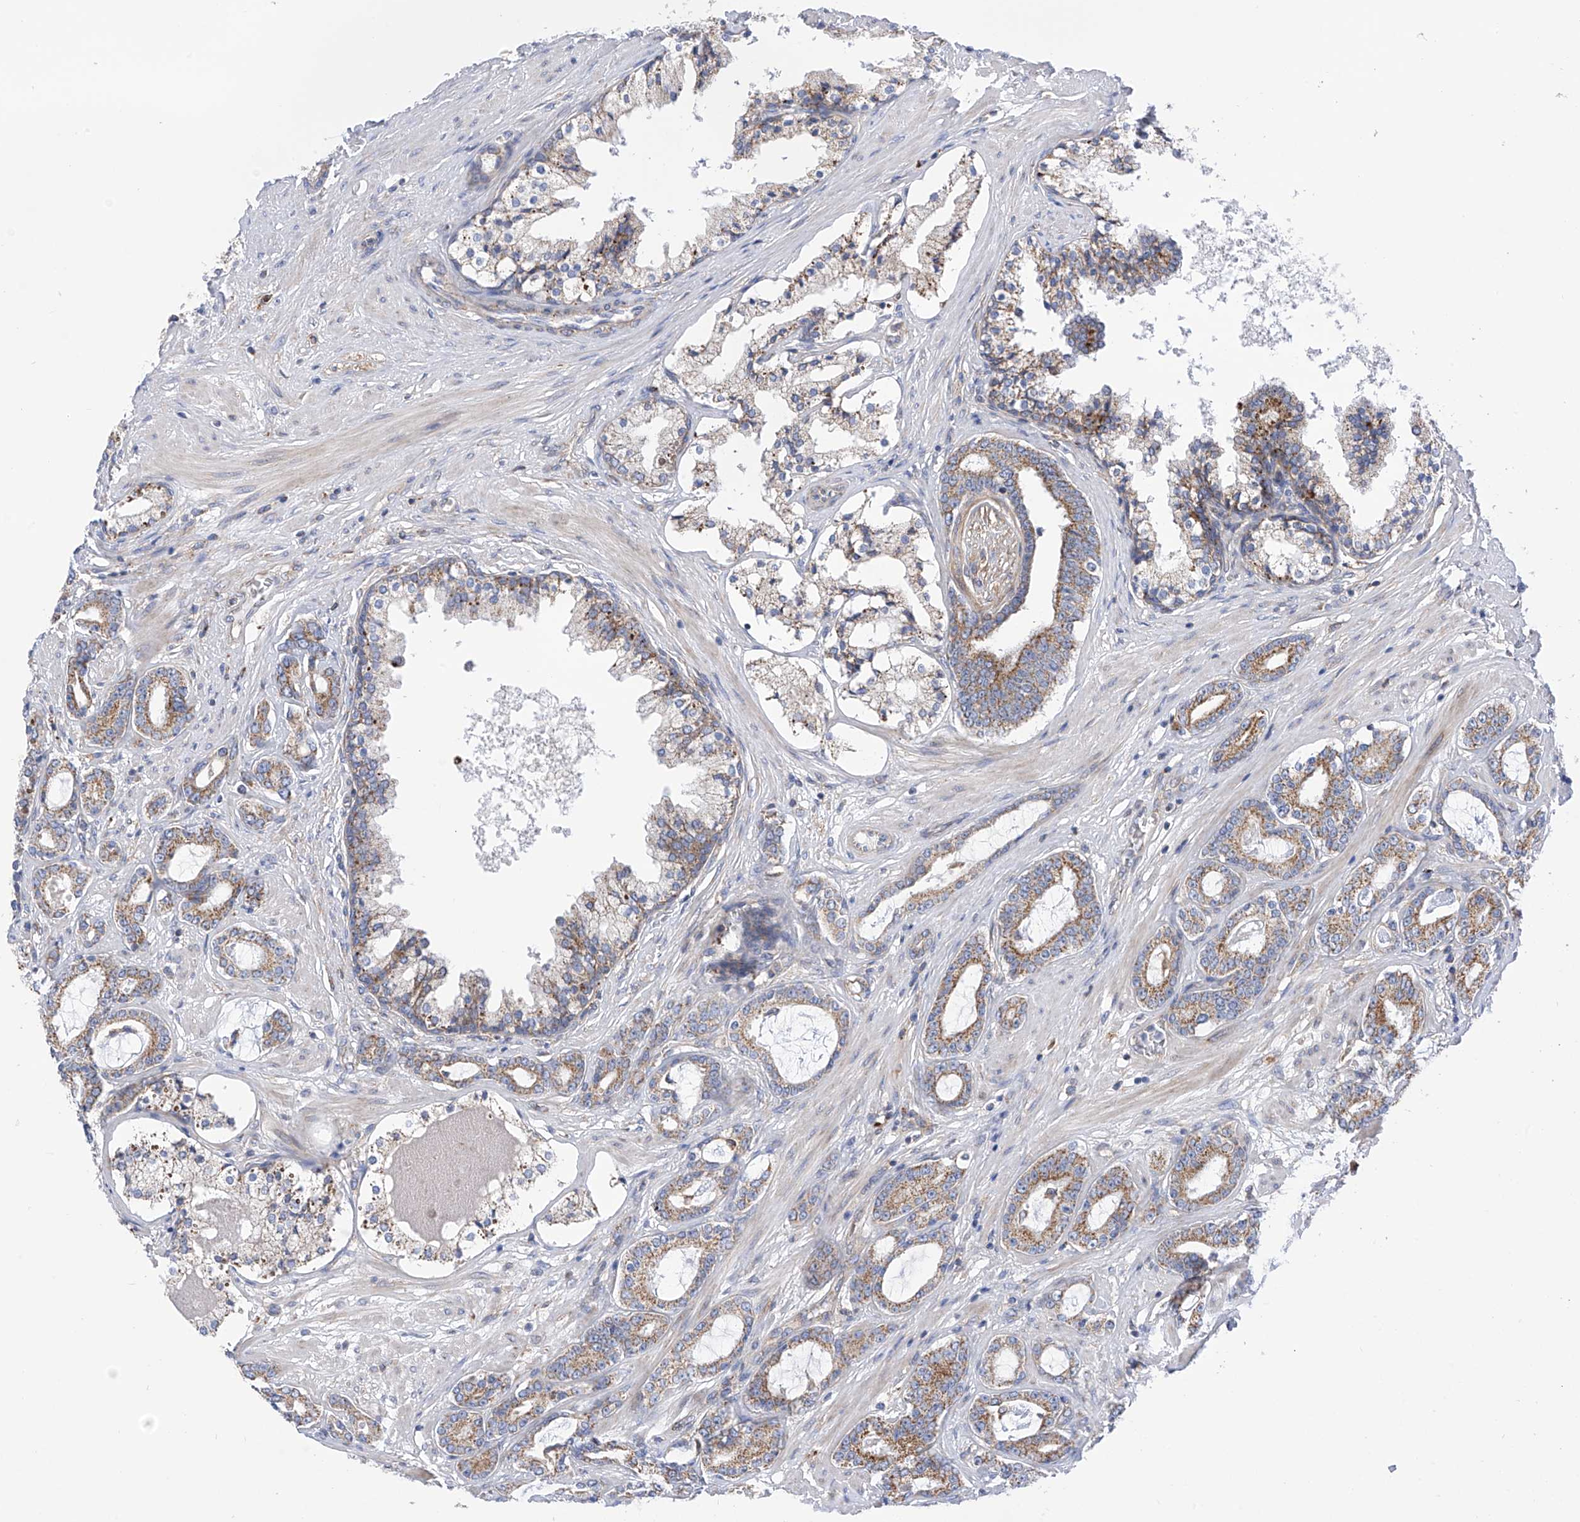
{"staining": {"intensity": "moderate", "quantity": ">75%", "location": "cytoplasmic/membranous"}, "tissue": "prostate cancer", "cell_type": "Tumor cells", "image_type": "cancer", "snomed": [{"axis": "morphology", "description": "Adenocarcinoma, High grade"}, {"axis": "topography", "description": "Prostate"}], "caption": "Immunohistochemistry of prostate cancer shows medium levels of moderate cytoplasmic/membranous expression in about >75% of tumor cells.", "gene": "P2RX7", "patient": {"sex": "male", "age": 58}}